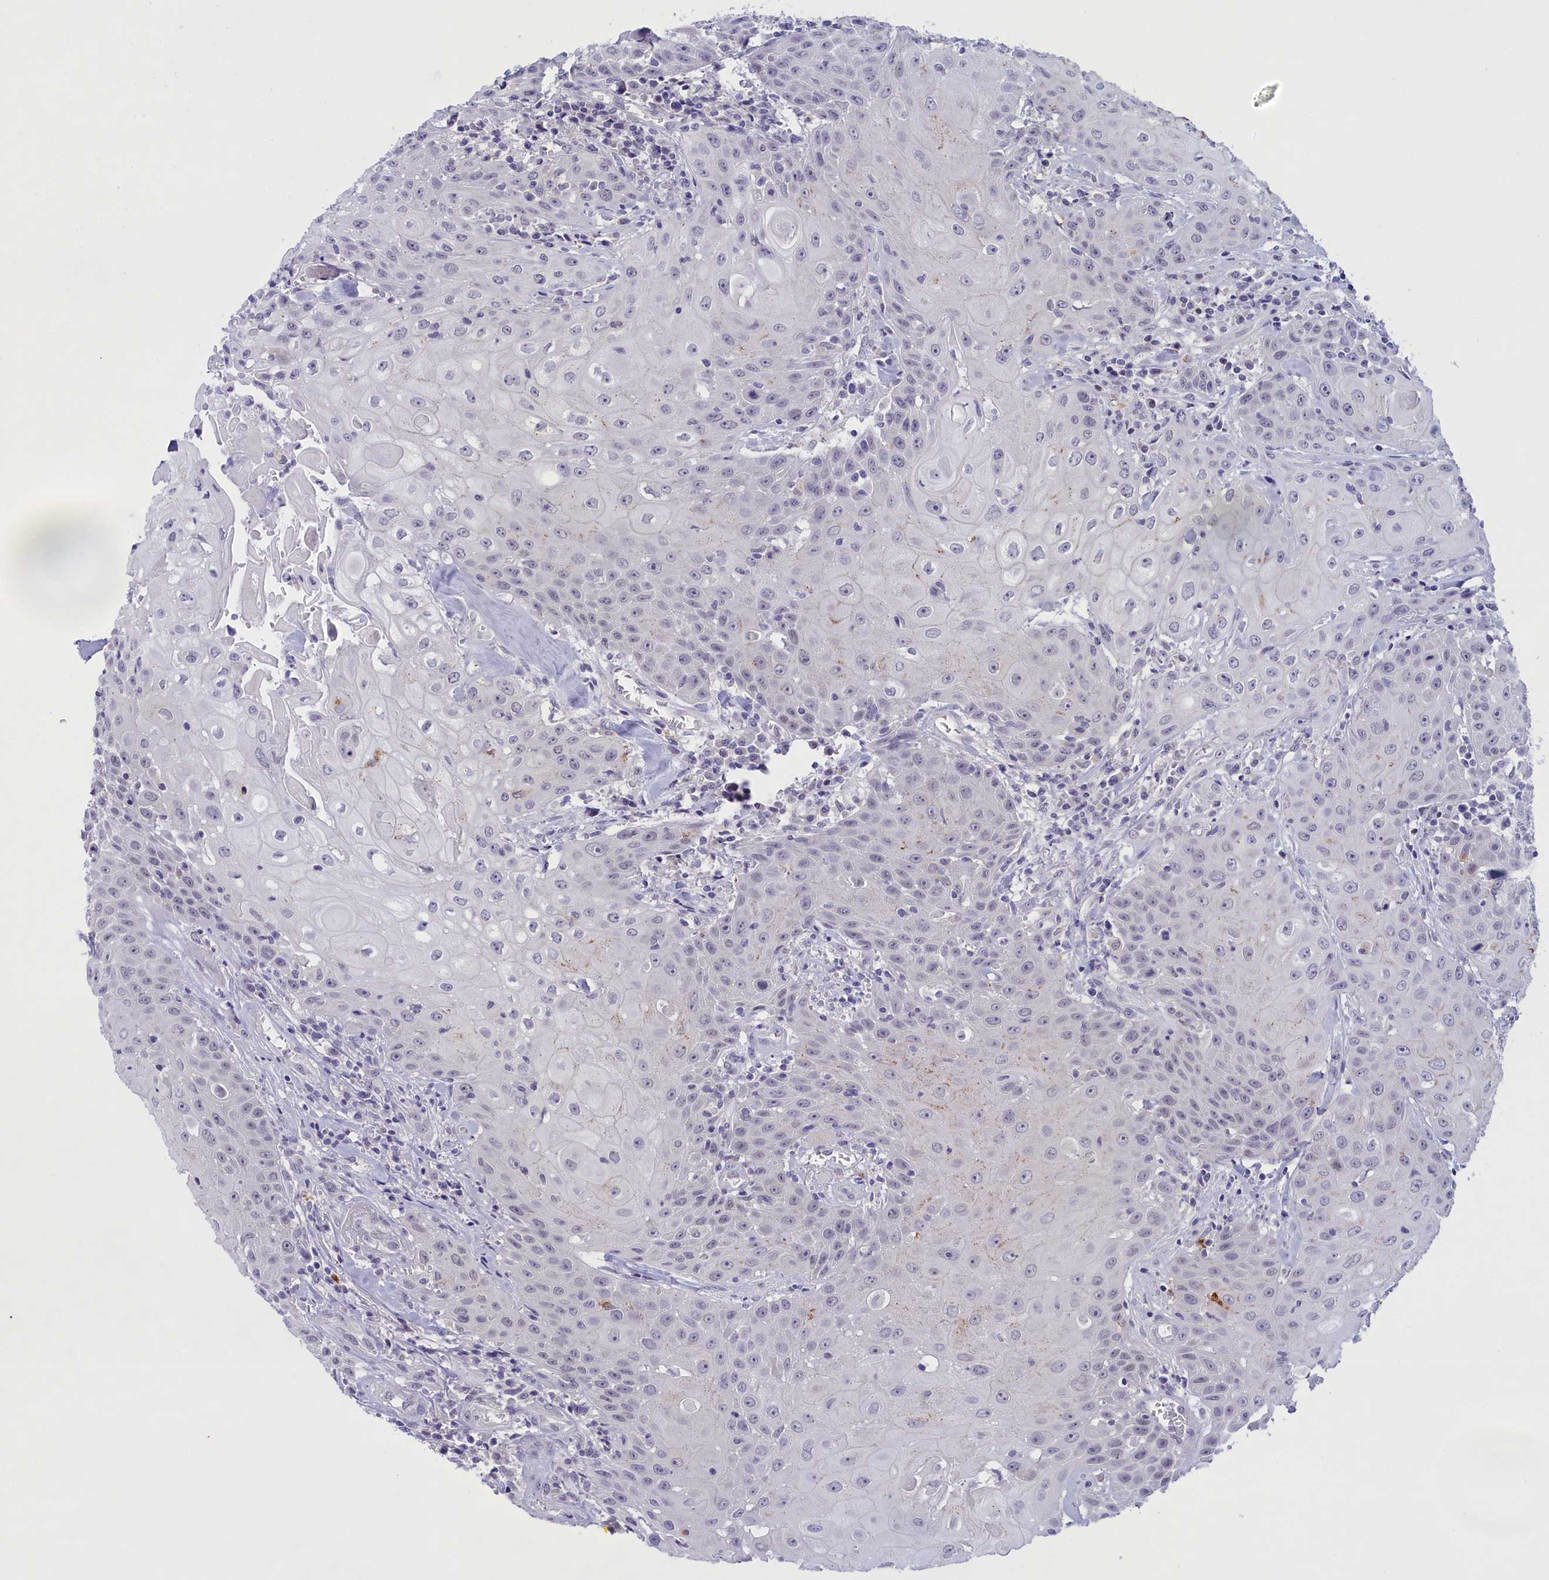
{"staining": {"intensity": "negative", "quantity": "none", "location": "none"}, "tissue": "head and neck cancer", "cell_type": "Tumor cells", "image_type": "cancer", "snomed": [{"axis": "morphology", "description": "Squamous cell carcinoma, NOS"}, {"axis": "topography", "description": "Oral tissue"}, {"axis": "topography", "description": "Head-Neck"}], "caption": "A high-resolution image shows IHC staining of head and neck squamous cell carcinoma, which demonstrates no significant staining in tumor cells.", "gene": "ELOA2", "patient": {"sex": "female", "age": 82}}